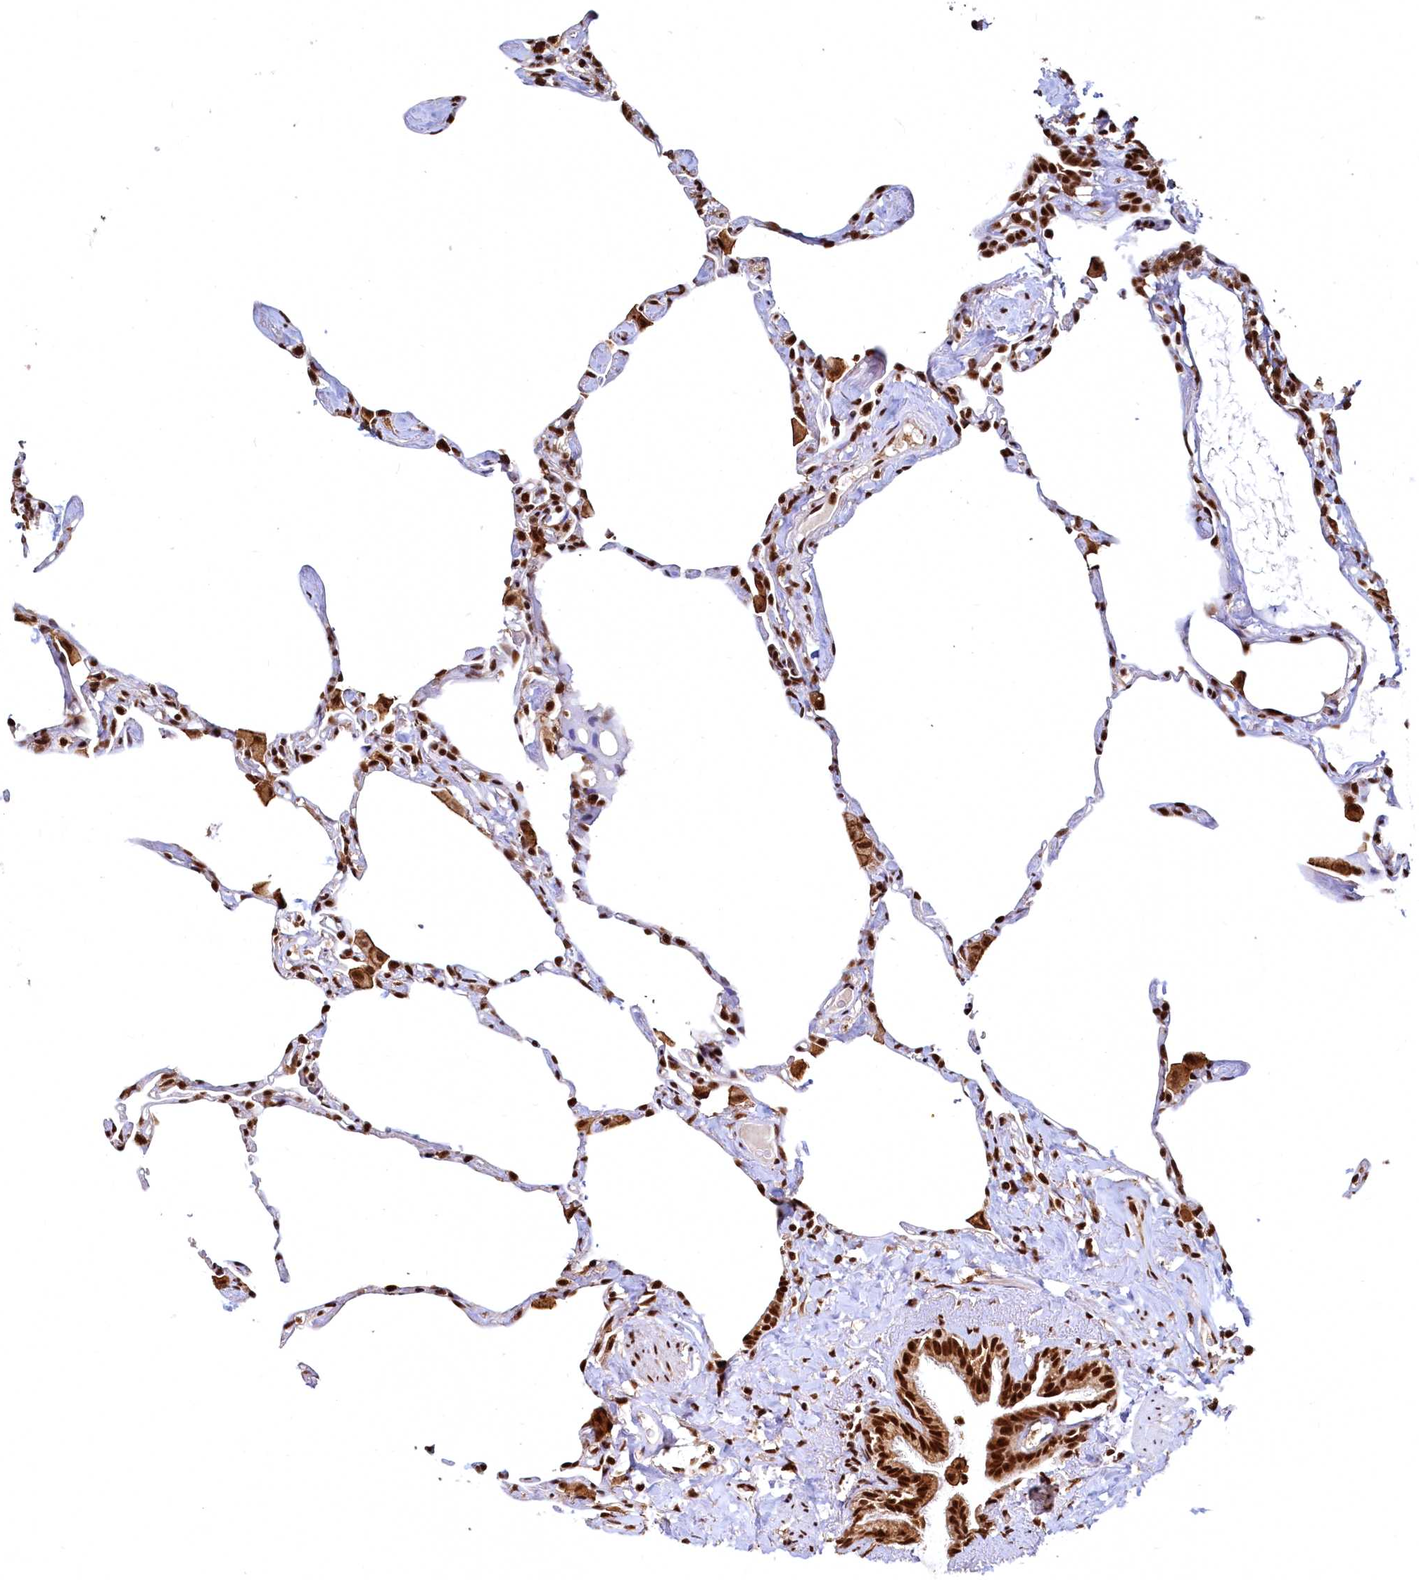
{"staining": {"intensity": "strong", "quantity": ">75%", "location": "nuclear"}, "tissue": "lung", "cell_type": "Alveolar cells", "image_type": "normal", "snomed": [{"axis": "morphology", "description": "Normal tissue, NOS"}, {"axis": "topography", "description": "Lung"}], "caption": "DAB (3,3'-diaminobenzidine) immunohistochemical staining of normal human lung displays strong nuclear protein positivity in approximately >75% of alveolar cells. (brown staining indicates protein expression, while blue staining denotes nuclei).", "gene": "RSRC2", "patient": {"sex": "male", "age": 65}}